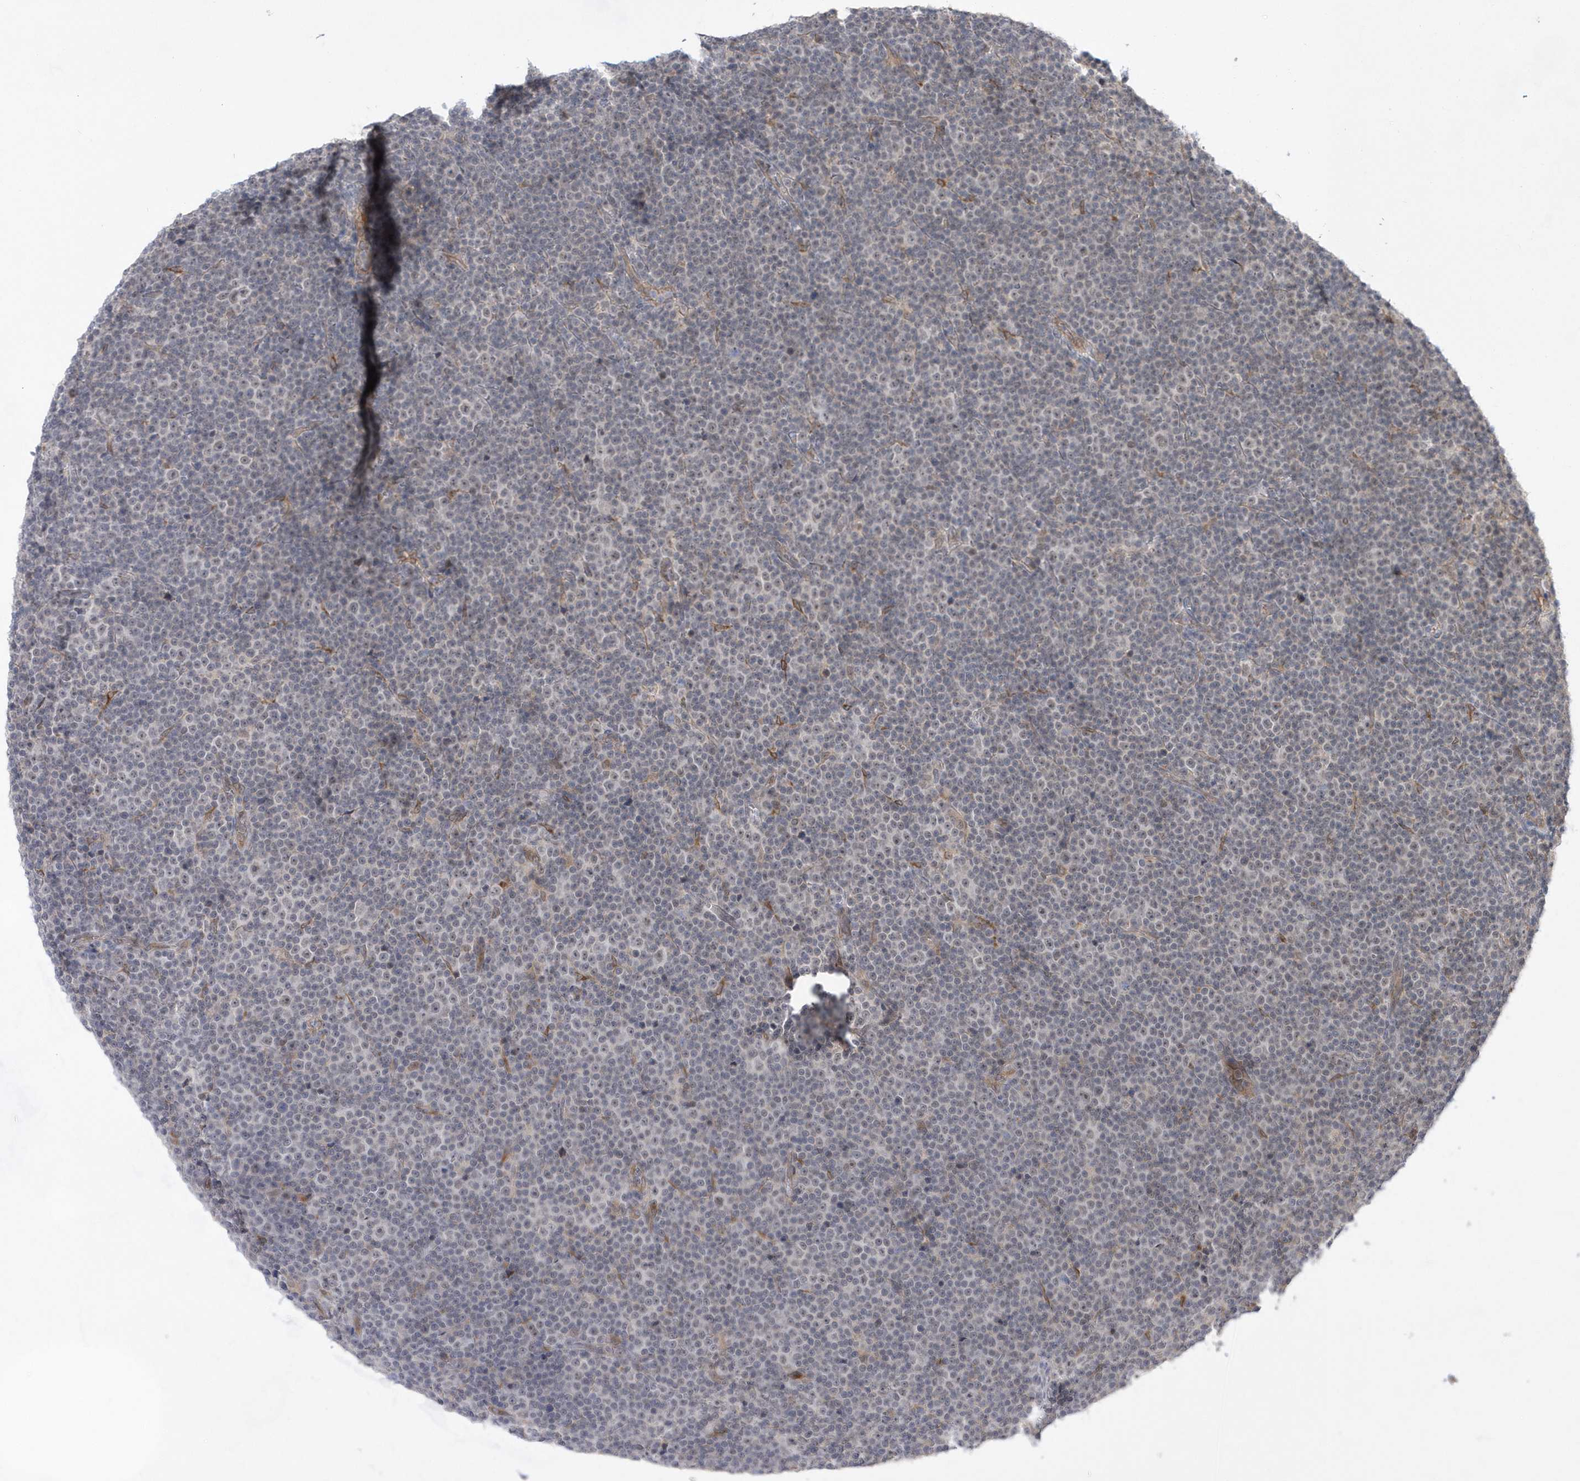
{"staining": {"intensity": "negative", "quantity": "none", "location": "none"}, "tissue": "lymphoma", "cell_type": "Tumor cells", "image_type": "cancer", "snomed": [{"axis": "morphology", "description": "Malignant lymphoma, non-Hodgkin's type, Low grade"}, {"axis": "topography", "description": "Lymph node"}], "caption": "There is no significant positivity in tumor cells of lymphoma.", "gene": "TMEM132B", "patient": {"sex": "female", "age": 67}}